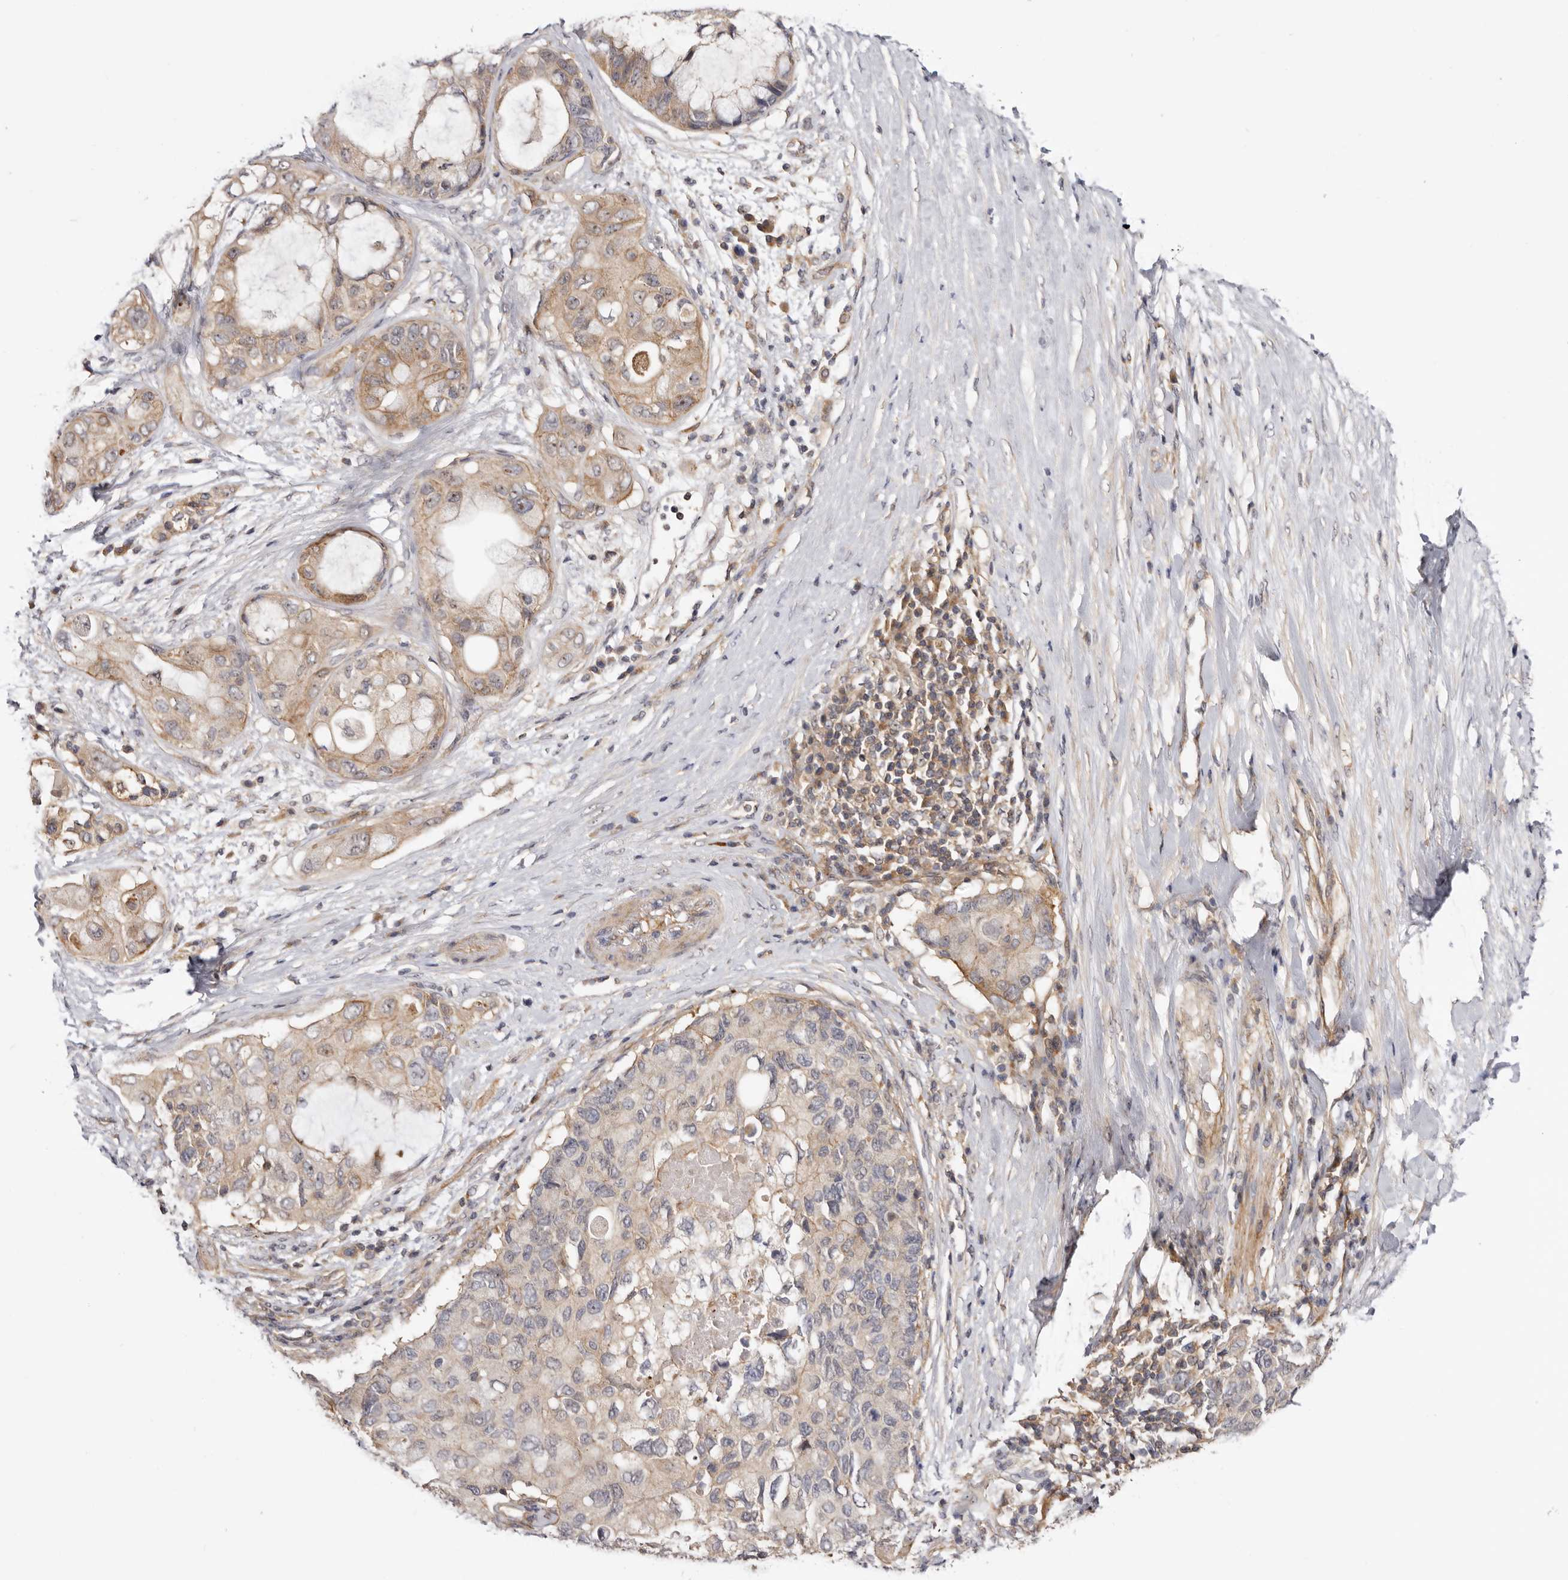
{"staining": {"intensity": "weak", "quantity": ">75%", "location": "cytoplasmic/membranous,nuclear"}, "tissue": "pancreatic cancer", "cell_type": "Tumor cells", "image_type": "cancer", "snomed": [{"axis": "morphology", "description": "Adenocarcinoma, NOS"}, {"axis": "topography", "description": "Pancreas"}], "caption": "Pancreatic cancer stained with a brown dye demonstrates weak cytoplasmic/membranous and nuclear positive expression in about >75% of tumor cells.", "gene": "PANK4", "patient": {"sex": "female", "age": 56}}